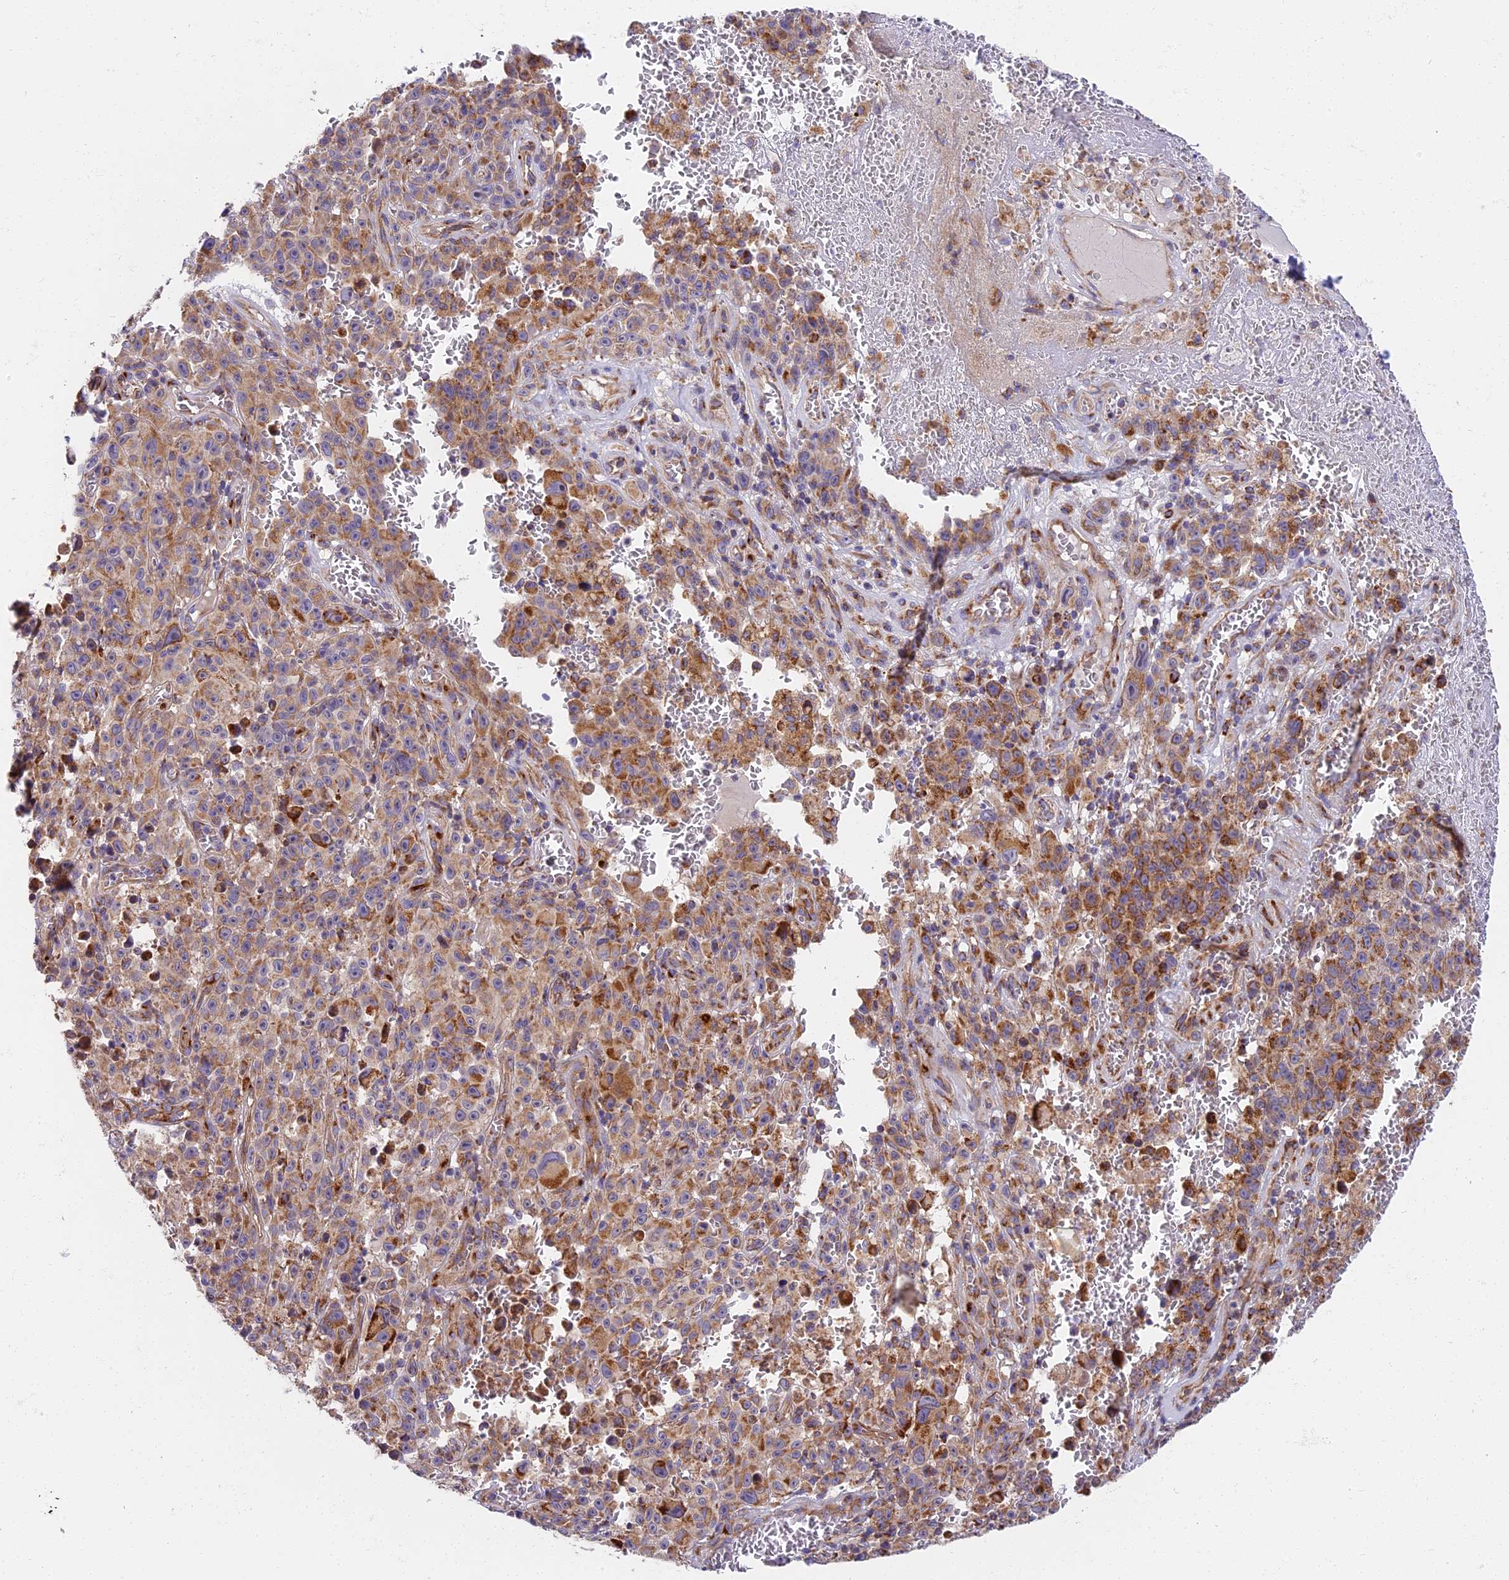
{"staining": {"intensity": "moderate", "quantity": ">75%", "location": "cytoplasmic/membranous"}, "tissue": "melanoma", "cell_type": "Tumor cells", "image_type": "cancer", "snomed": [{"axis": "morphology", "description": "Malignant melanoma, NOS"}, {"axis": "topography", "description": "Skin"}], "caption": "The photomicrograph reveals immunohistochemical staining of melanoma. There is moderate cytoplasmic/membranous staining is identified in about >75% of tumor cells. (DAB (3,3'-diaminobenzidine) IHC with brightfield microscopy, high magnification).", "gene": "MRAS", "patient": {"sex": "female", "age": 82}}